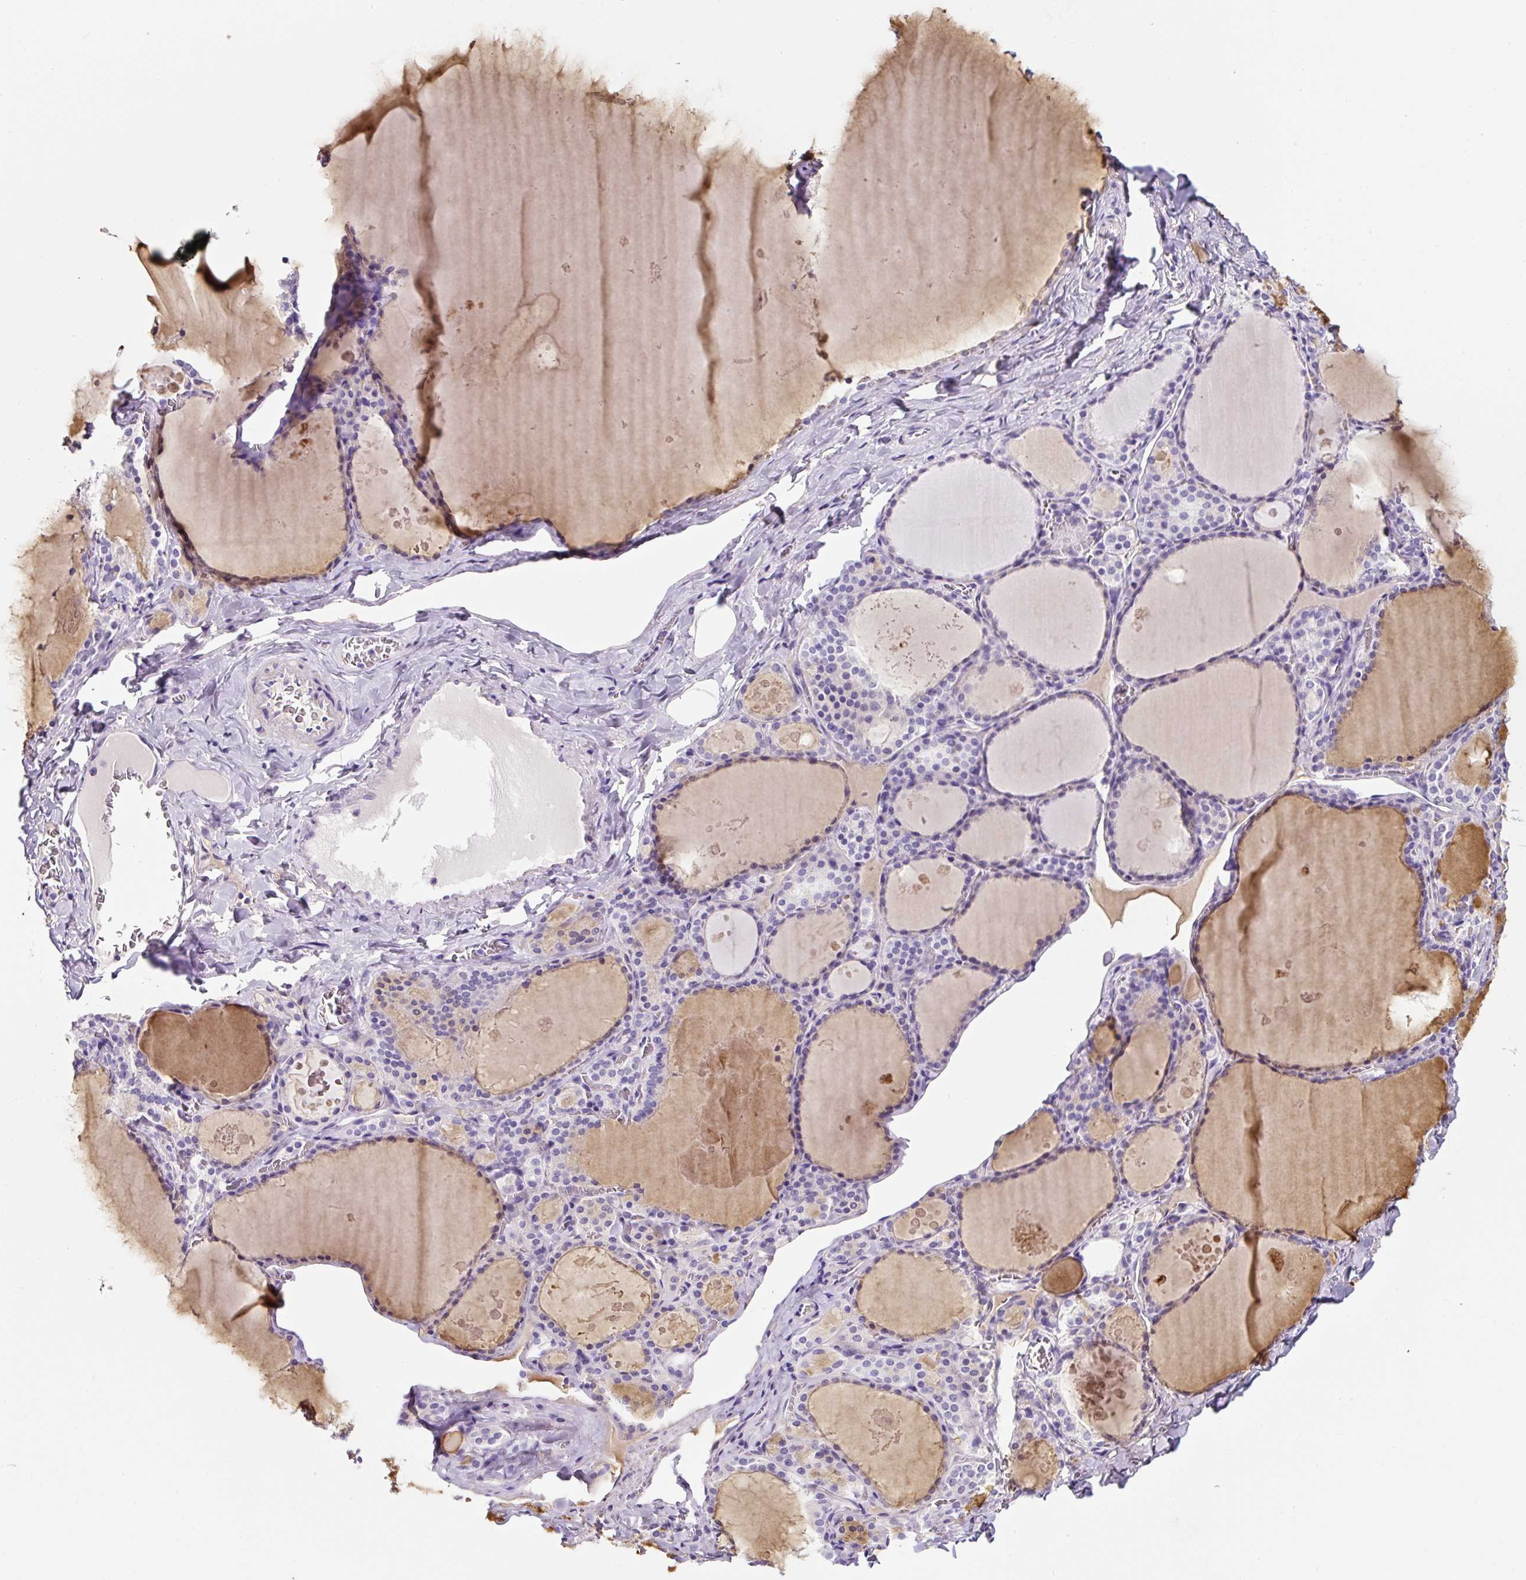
{"staining": {"intensity": "negative", "quantity": "none", "location": "none"}, "tissue": "thyroid gland", "cell_type": "Glandular cells", "image_type": "normal", "snomed": [{"axis": "morphology", "description": "Normal tissue, NOS"}, {"axis": "topography", "description": "Thyroid gland"}], "caption": "Immunohistochemistry histopathology image of unremarkable human thyroid gland stained for a protein (brown), which demonstrates no expression in glandular cells. Brightfield microscopy of immunohistochemistry (IHC) stained with DAB (3,3'-diaminobenzidine) (brown) and hematoxylin (blue), captured at high magnification.", "gene": "OR14A2", "patient": {"sex": "male", "age": 56}}